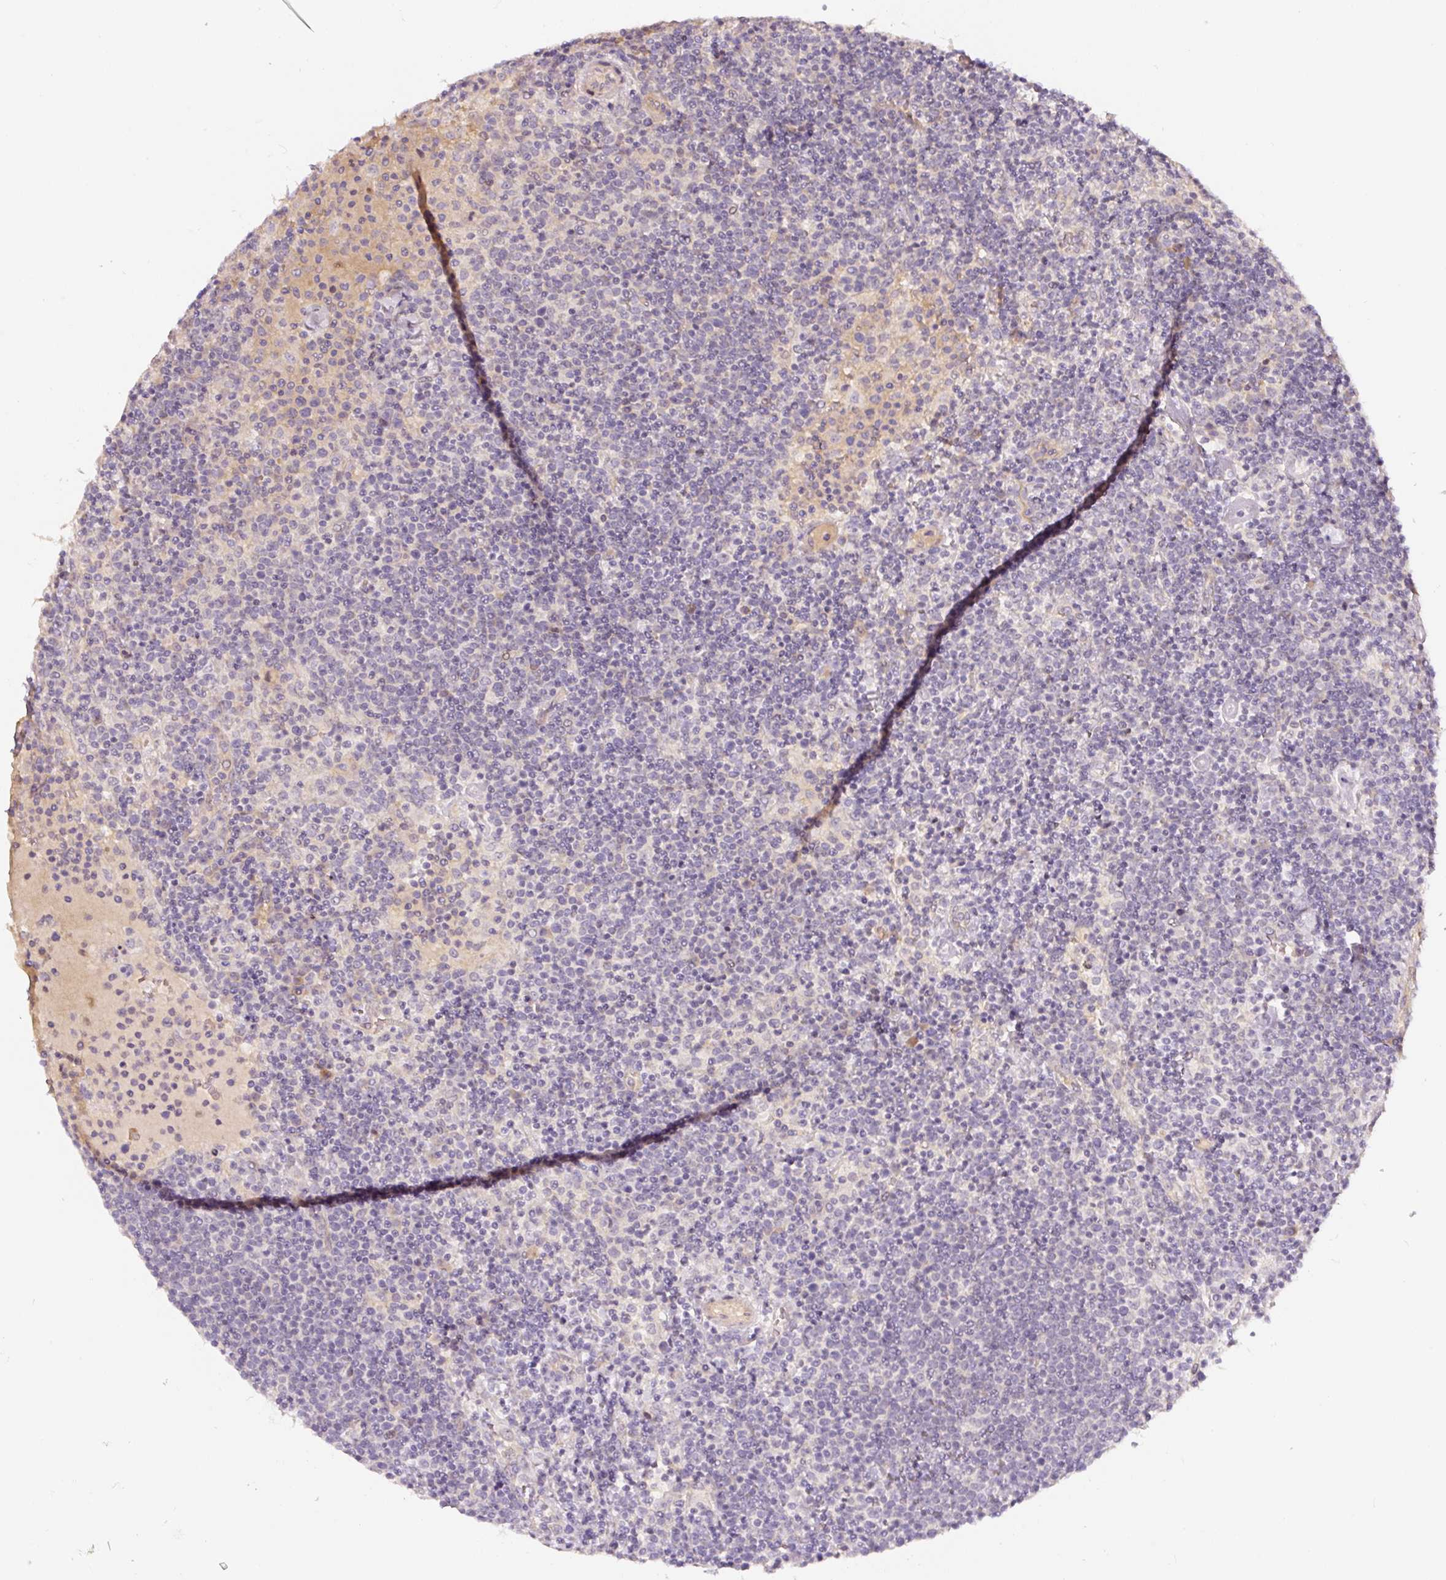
{"staining": {"intensity": "negative", "quantity": "none", "location": "none"}, "tissue": "lymphoma", "cell_type": "Tumor cells", "image_type": "cancer", "snomed": [{"axis": "morphology", "description": "Malignant lymphoma, non-Hodgkin's type, High grade"}, {"axis": "topography", "description": "Lymph node"}], "caption": "Tumor cells are negative for brown protein staining in high-grade malignant lymphoma, non-Hodgkin's type.", "gene": "PWWP3B", "patient": {"sex": "male", "age": 61}}